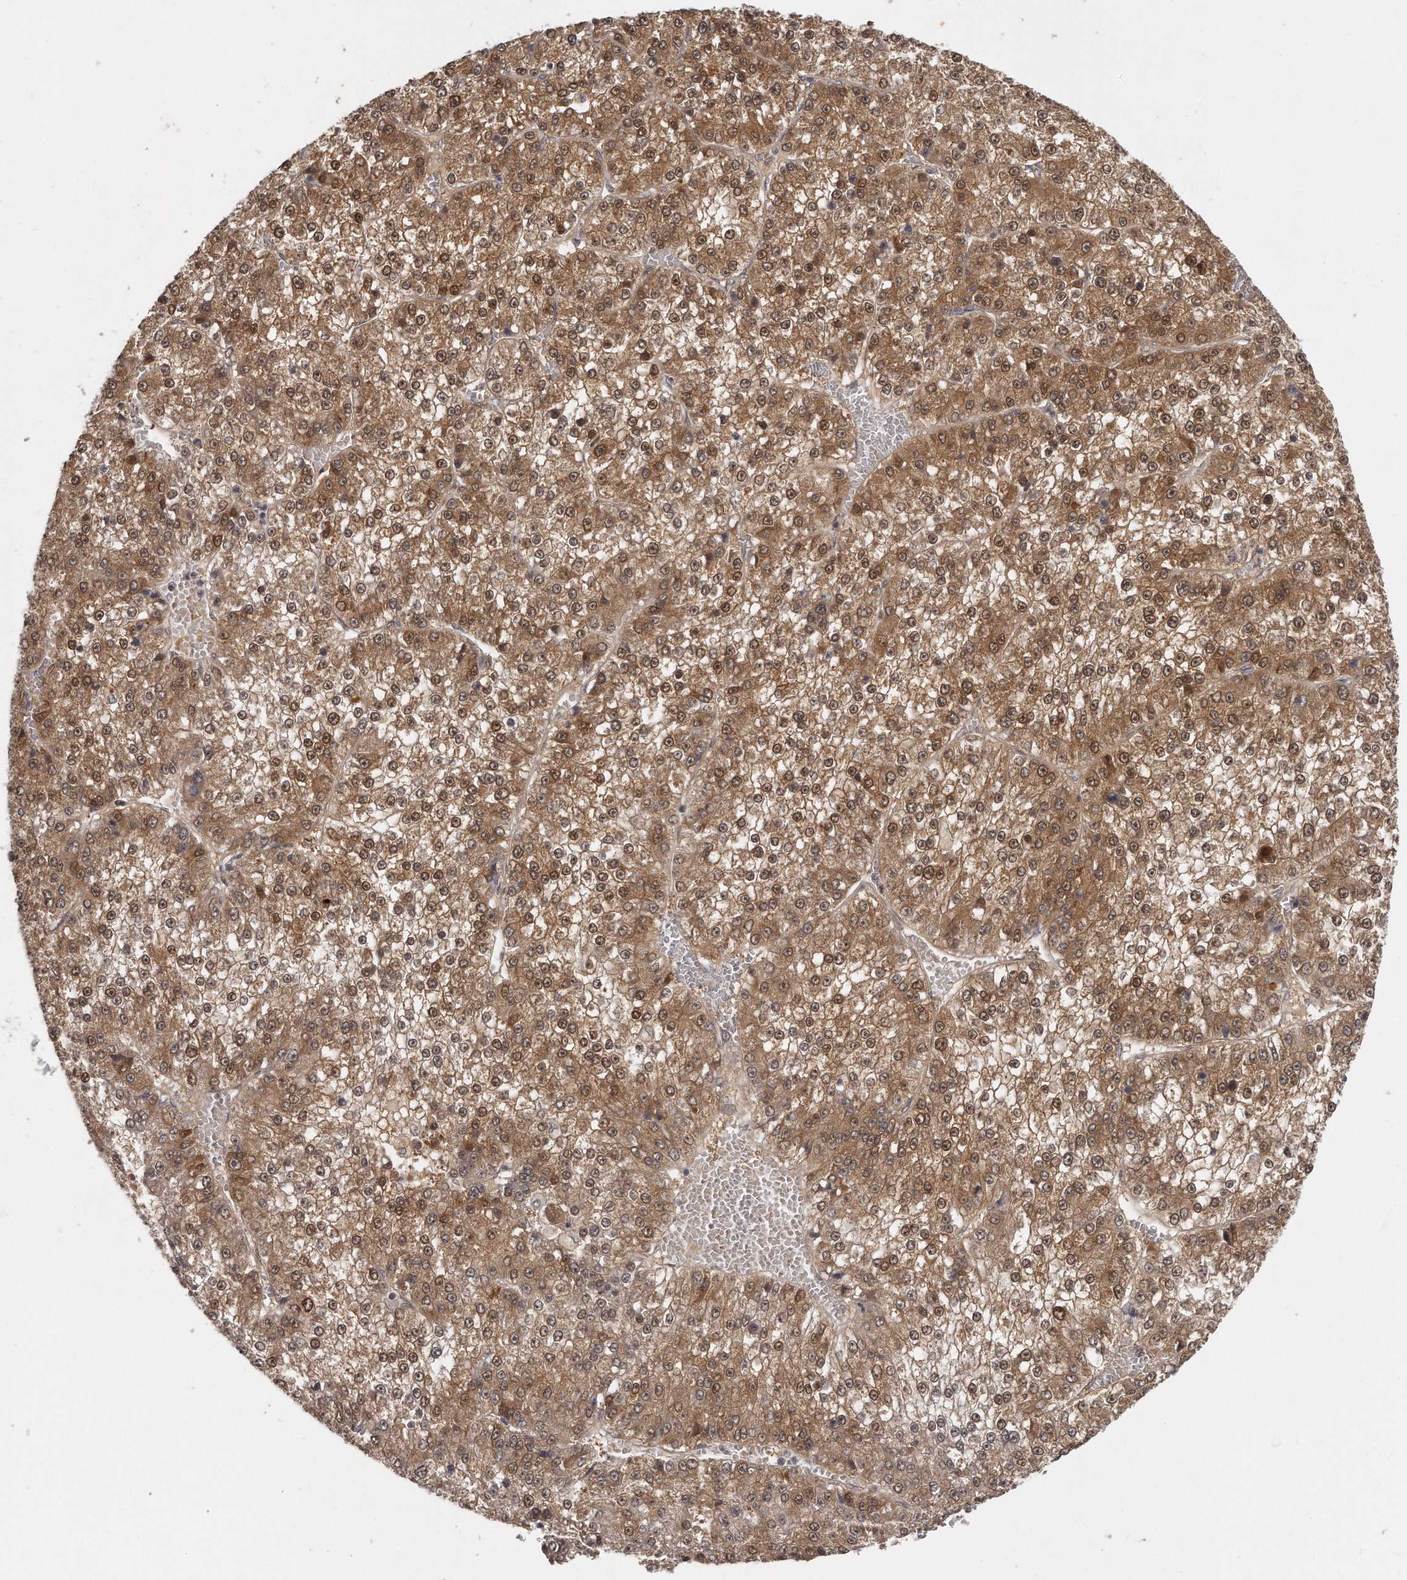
{"staining": {"intensity": "strong", "quantity": ">75%", "location": "cytoplasmic/membranous,nuclear"}, "tissue": "liver cancer", "cell_type": "Tumor cells", "image_type": "cancer", "snomed": [{"axis": "morphology", "description": "Carcinoma, Hepatocellular, NOS"}, {"axis": "topography", "description": "Liver"}], "caption": "Protein expression analysis of human liver cancer (hepatocellular carcinoma) reveals strong cytoplasmic/membranous and nuclear positivity in about >75% of tumor cells.", "gene": "GGCT", "patient": {"sex": "female", "age": 73}}